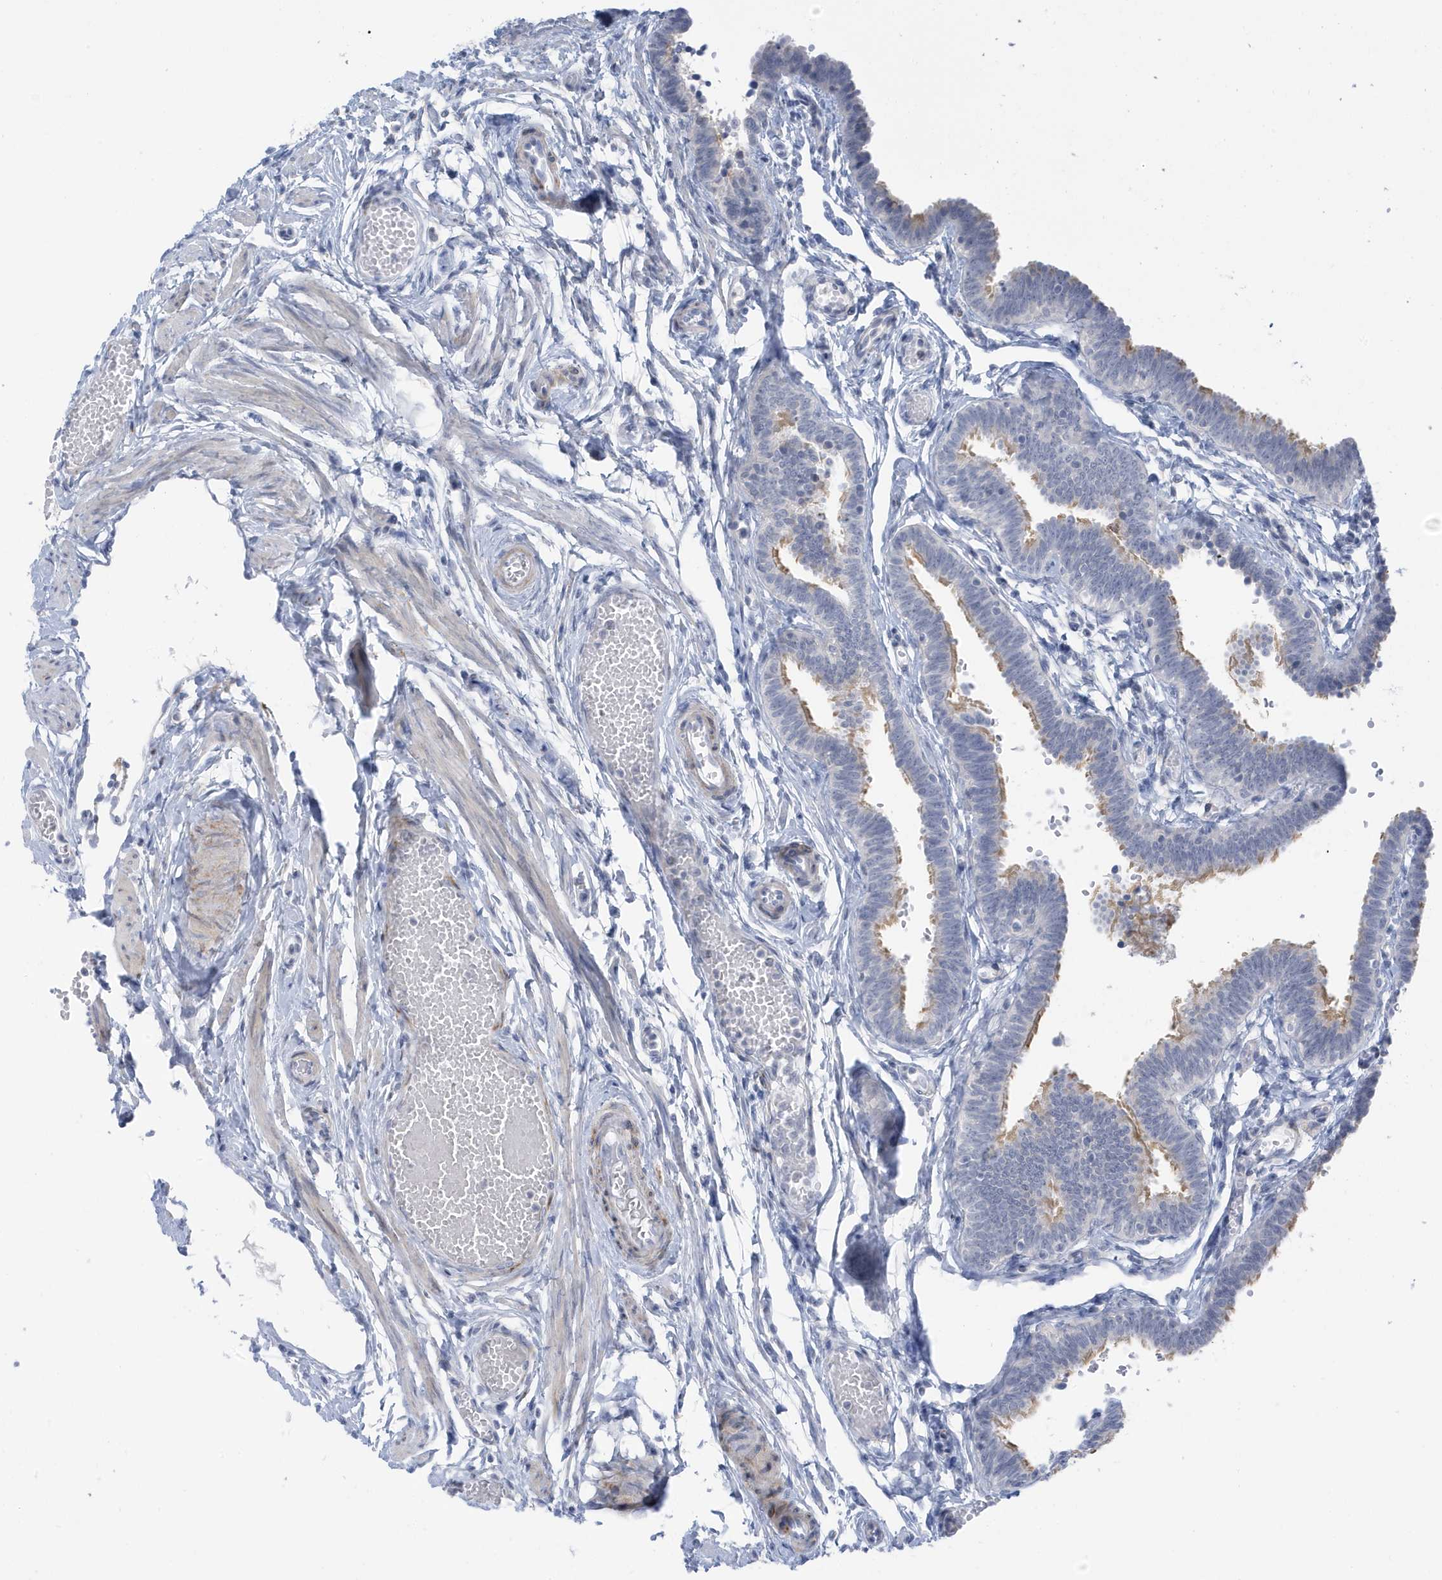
{"staining": {"intensity": "moderate", "quantity": "<25%", "location": "cytoplasmic/membranous"}, "tissue": "fallopian tube", "cell_type": "Glandular cells", "image_type": "normal", "snomed": [{"axis": "morphology", "description": "Normal tissue, NOS"}, {"axis": "topography", "description": "Fallopian tube"}, {"axis": "topography", "description": "Ovary"}], "caption": "Immunohistochemical staining of benign human fallopian tube displays <25% levels of moderate cytoplasmic/membranous protein staining in approximately <25% of glandular cells.", "gene": "PERM1", "patient": {"sex": "female", "age": 23}}